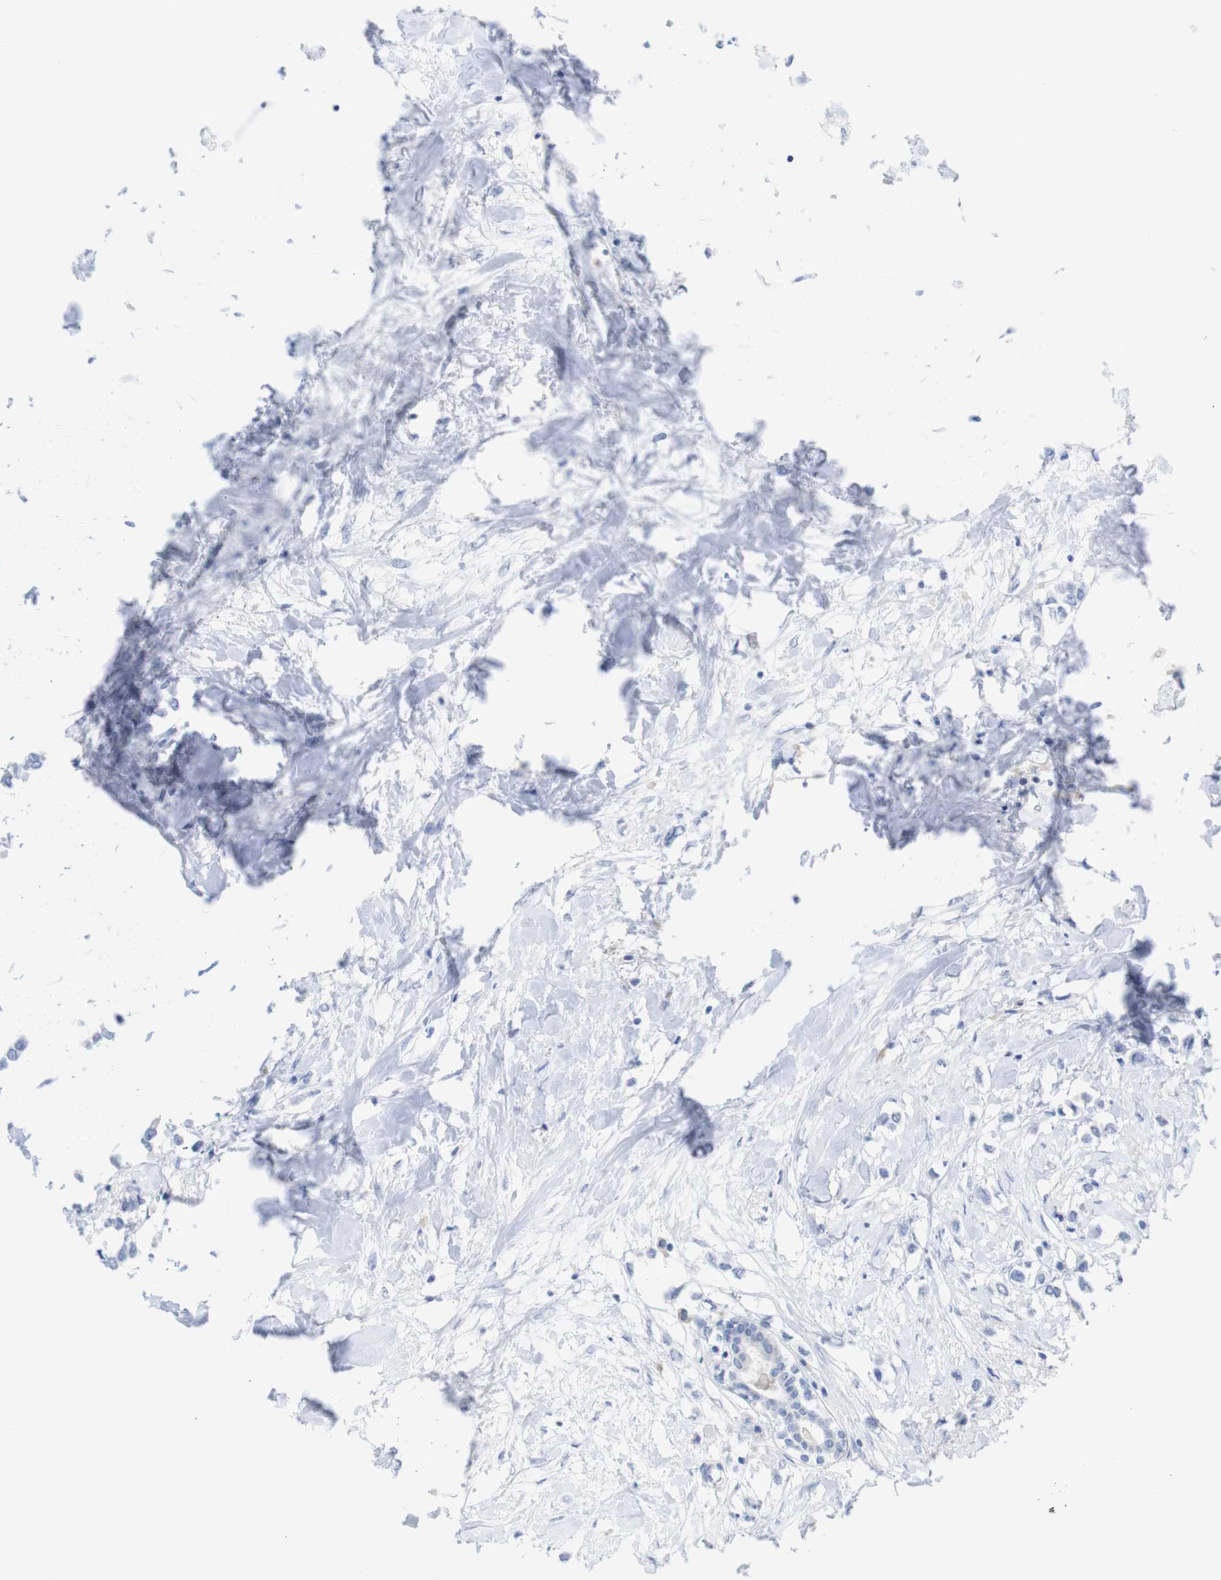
{"staining": {"intensity": "negative", "quantity": "none", "location": "none"}, "tissue": "breast cancer", "cell_type": "Tumor cells", "image_type": "cancer", "snomed": [{"axis": "morphology", "description": "Lobular carcinoma"}, {"axis": "topography", "description": "Breast"}], "caption": "IHC image of neoplastic tissue: human breast cancer (lobular carcinoma) stained with DAB displays no significant protein positivity in tumor cells.", "gene": "PNMA1", "patient": {"sex": "female", "age": 51}}